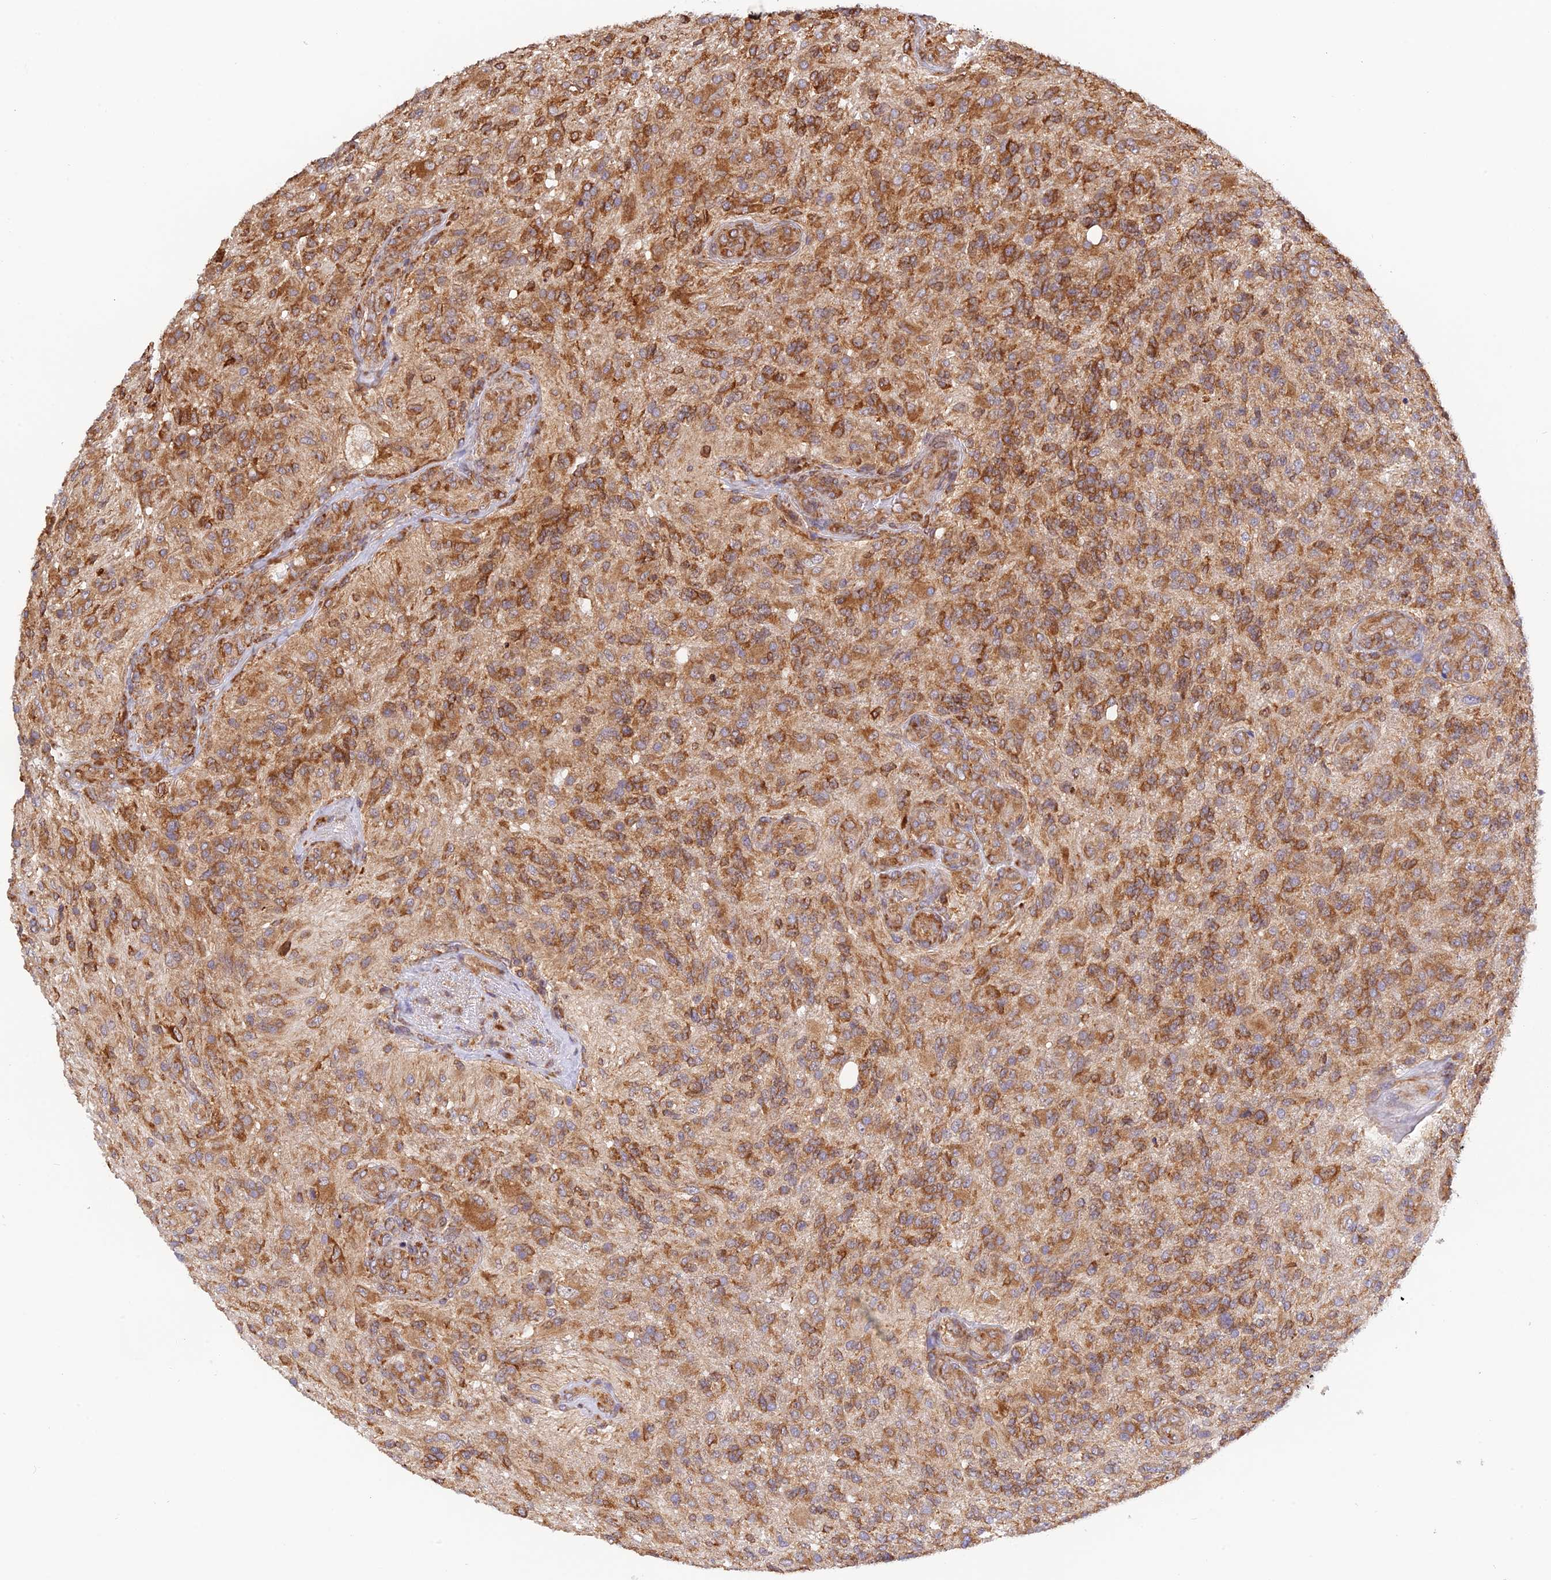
{"staining": {"intensity": "strong", "quantity": ">75%", "location": "cytoplasmic/membranous"}, "tissue": "glioma", "cell_type": "Tumor cells", "image_type": "cancer", "snomed": [{"axis": "morphology", "description": "Glioma, malignant, High grade"}, {"axis": "topography", "description": "Brain"}], "caption": "DAB (3,3'-diaminobenzidine) immunohistochemical staining of human malignant glioma (high-grade) shows strong cytoplasmic/membranous protein positivity in approximately >75% of tumor cells.", "gene": "RPL5", "patient": {"sex": "male", "age": 56}}